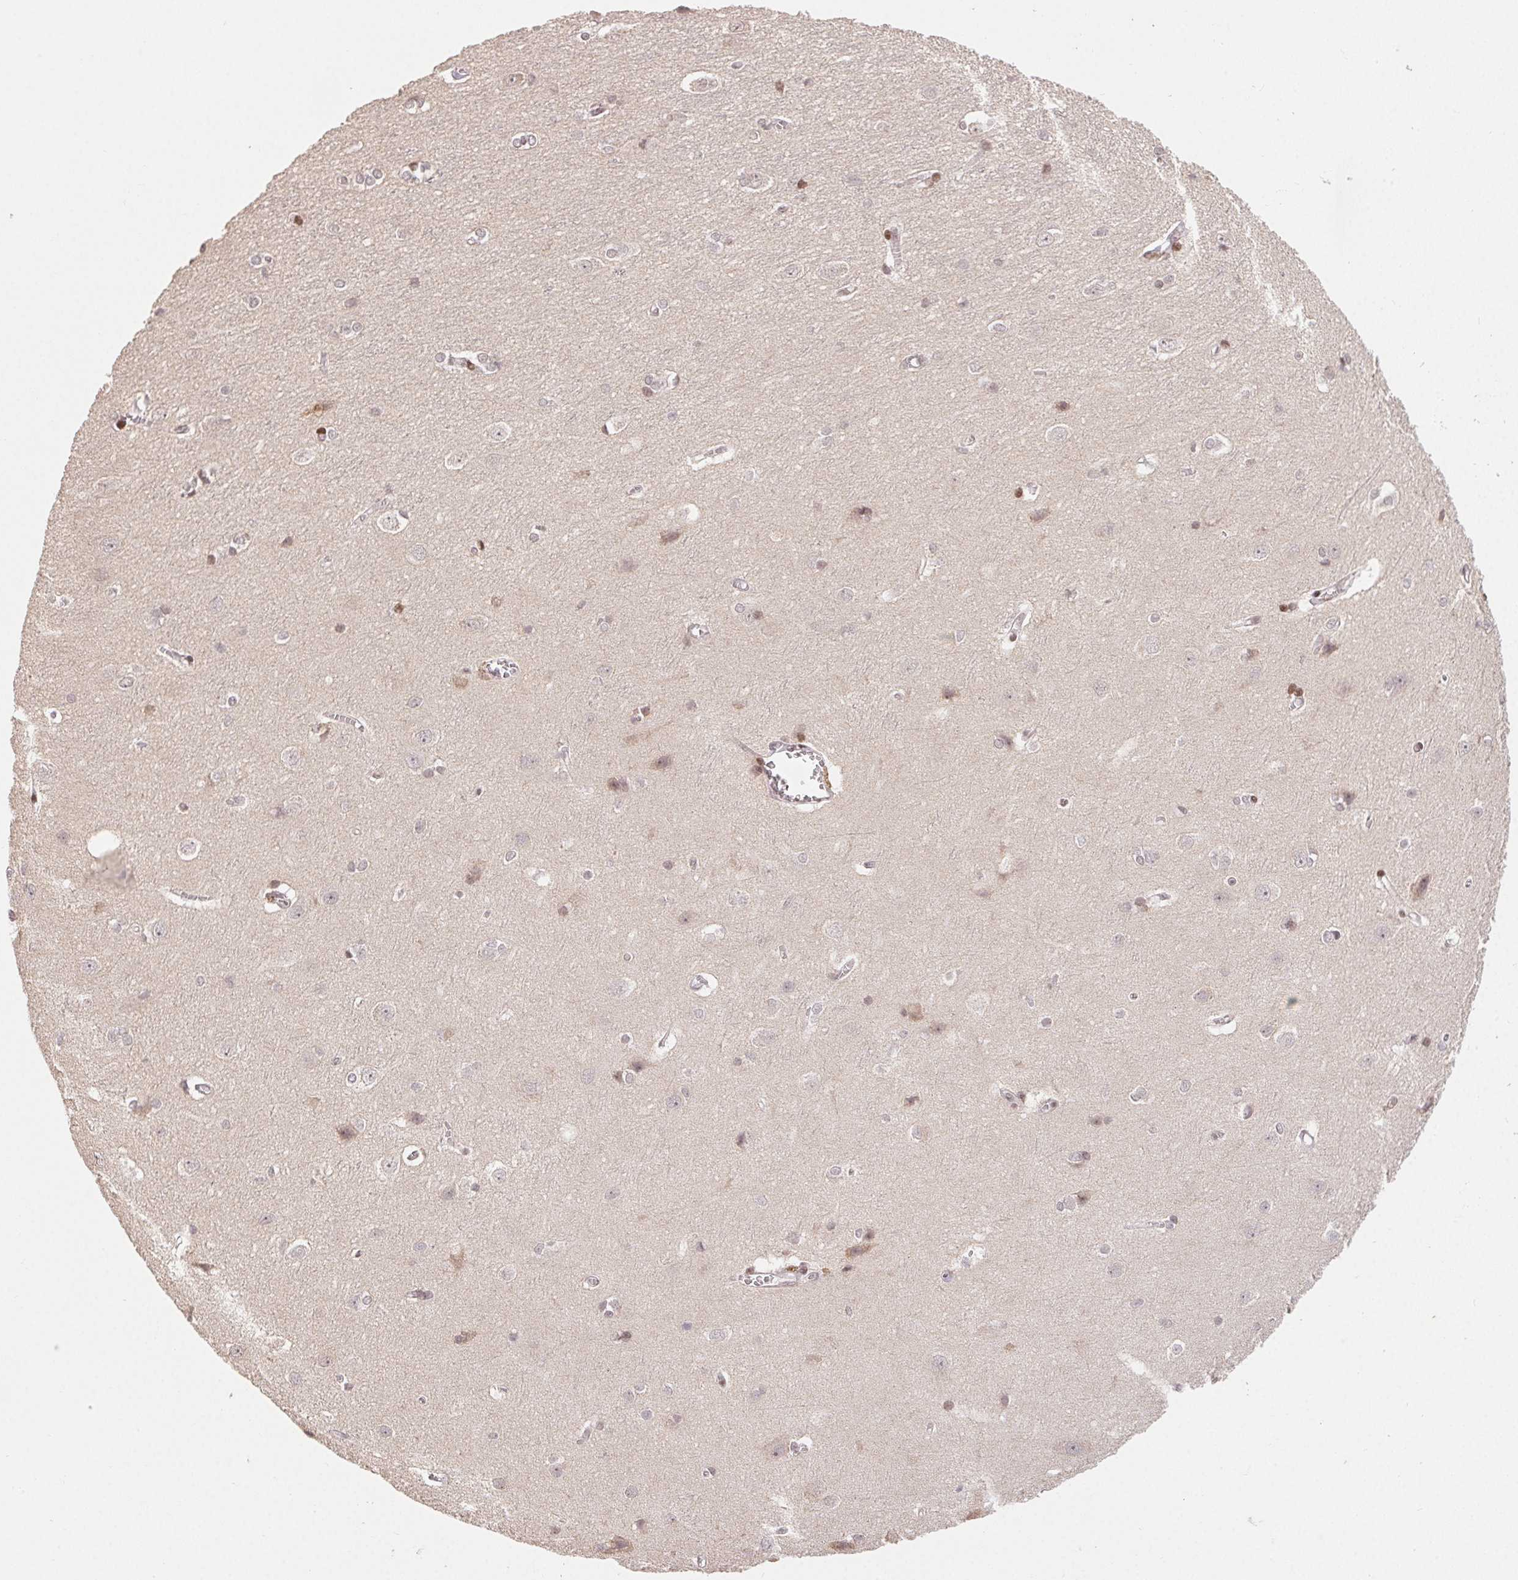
{"staining": {"intensity": "negative", "quantity": "none", "location": "none"}, "tissue": "cerebral cortex", "cell_type": "Endothelial cells", "image_type": "normal", "snomed": [{"axis": "morphology", "description": "Normal tissue, NOS"}, {"axis": "topography", "description": "Cerebral cortex"}], "caption": "Image shows no significant protein expression in endothelial cells of unremarkable cerebral cortex.", "gene": "MAPKAPK2", "patient": {"sex": "male", "age": 37}}